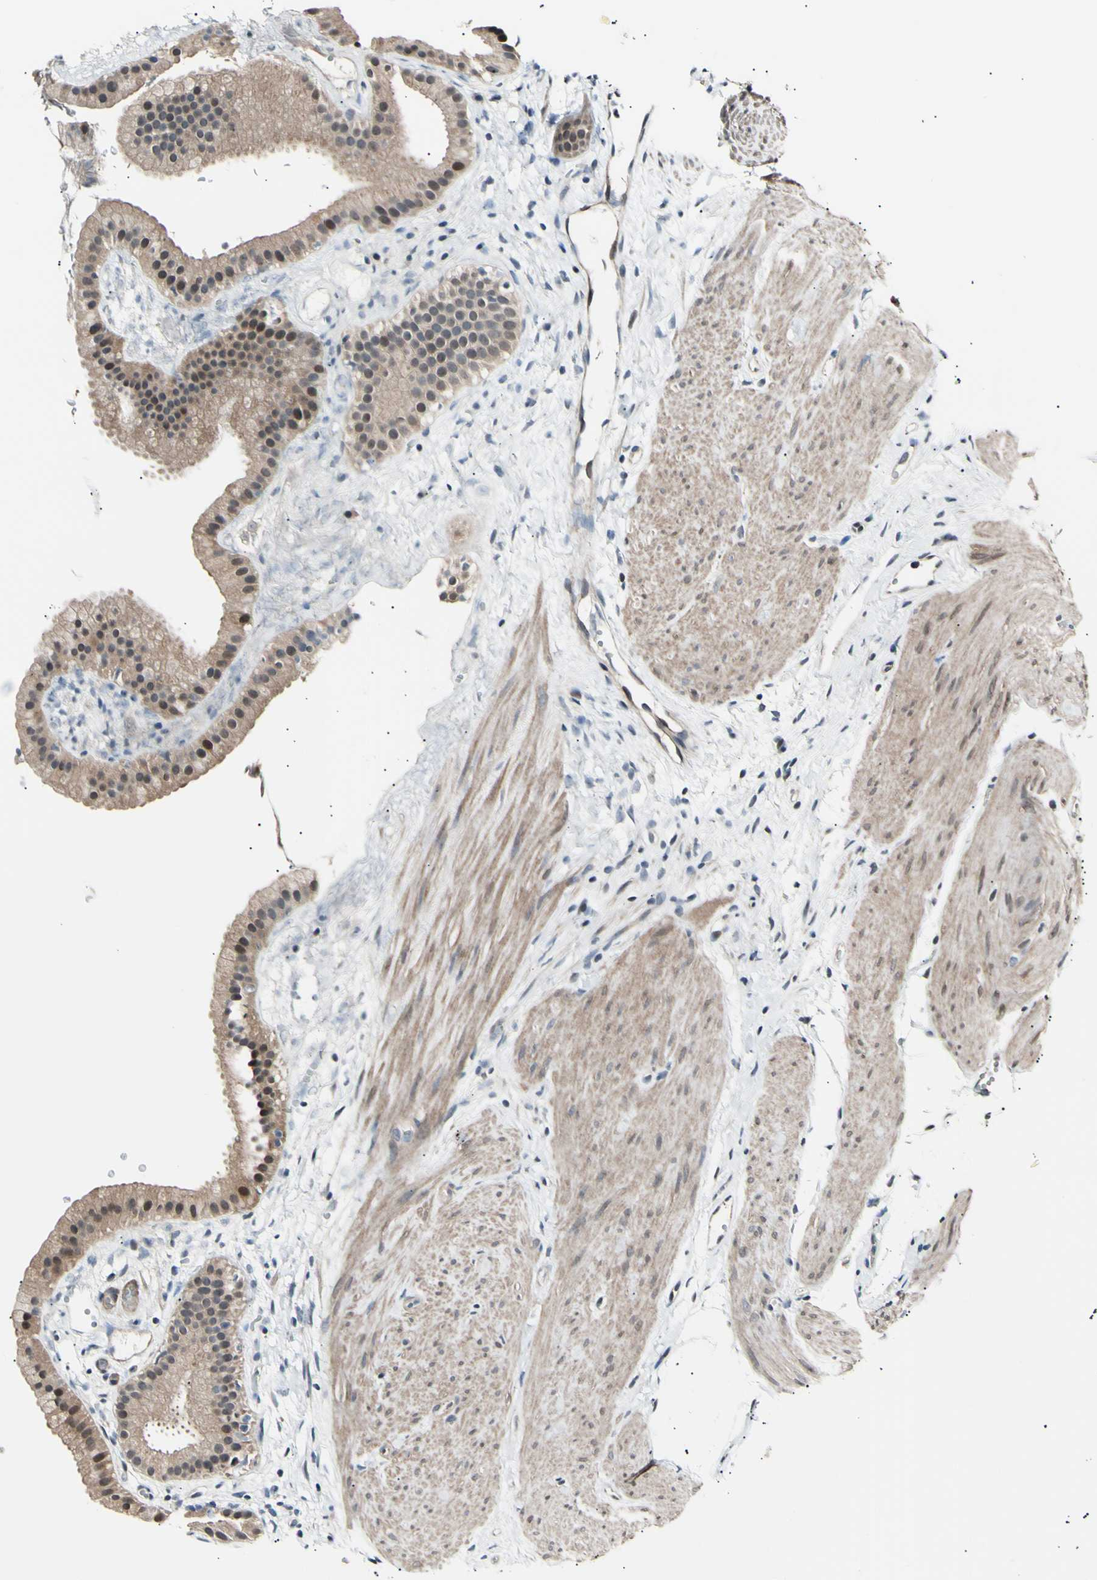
{"staining": {"intensity": "weak", "quantity": ">75%", "location": "cytoplasmic/membranous,nuclear"}, "tissue": "gallbladder", "cell_type": "Glandular cells", "image_type": "normal", "snomed": [{"axis": "morphology", "description": "Normal tissue, NOS"}, {"axis": "topography", "description": "Gallbladder"}], "caption": "IHC (DAB (3,3'-diaminobenzidine)) staining of unremarkable gallbladder reveals weak cytoplasmic/membranous,nuclear protein expression in approximately >75% of glandular cells.", "gene": "AK1", "patient": {"sex": "female", "age": 64}}